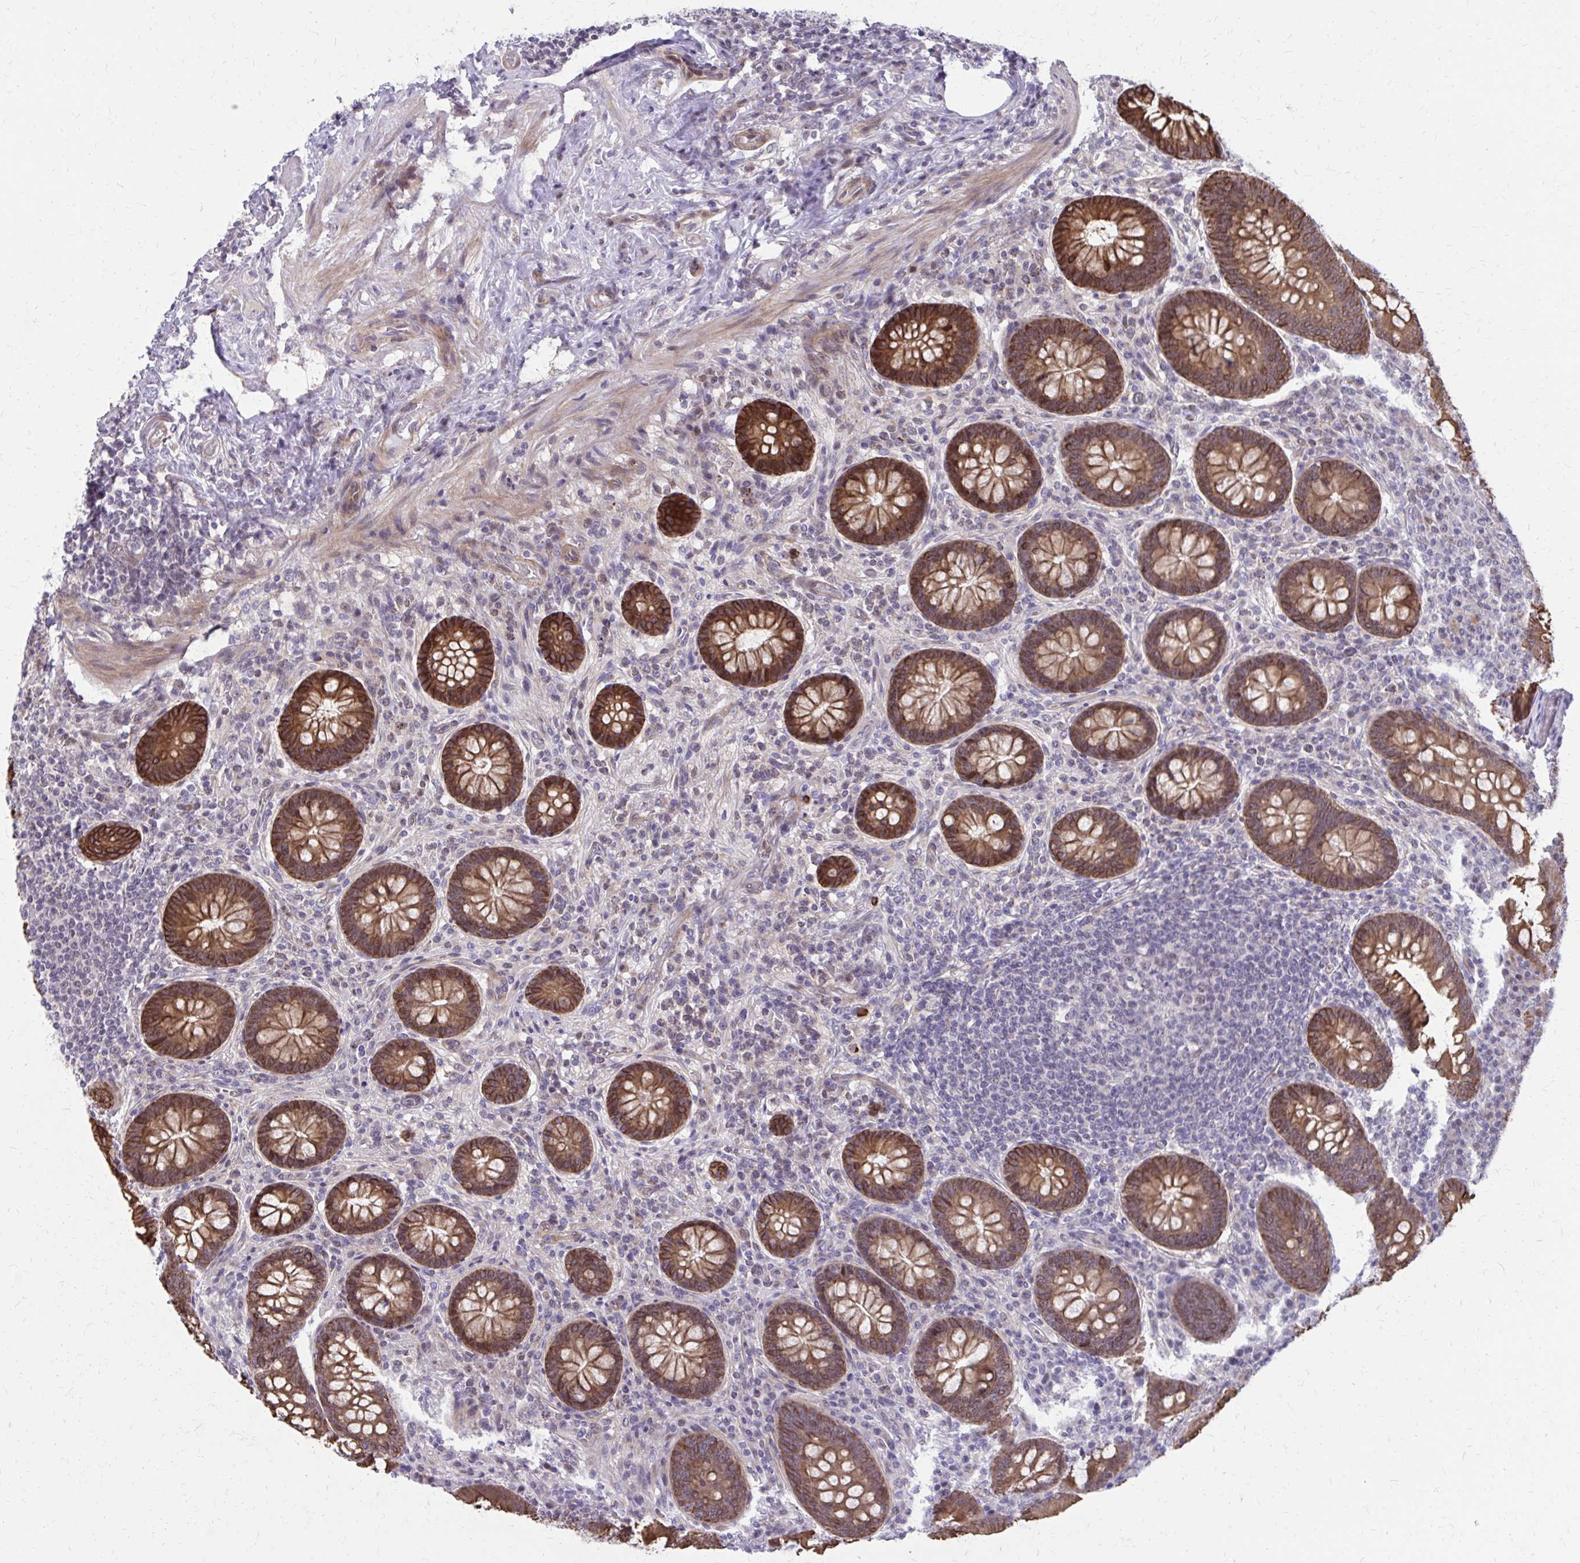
{"staining": {"intensity": "strong", "quantity": ">75%", "location": "cytoplasmic/membranous"}, "tissue": "appendix", "cell_type": "Glandular cells", "image_type": "normal", "snomed": [{"axis": "morphology", "description": "Normal tissue, NOS"}, {"axis": "topography", "description": "Appendix"}], "caption": "A micrograph of human appendix stained for a protein shows strong cytoplasmic/membranous brown staining in glandular cells. (DAB (3,3'-diaminobenzidine) = brown stain, brightfield microscopy at high magnification).", "gene": "ANKRD30B", "patient": {"sex": "male", "age": 71}}